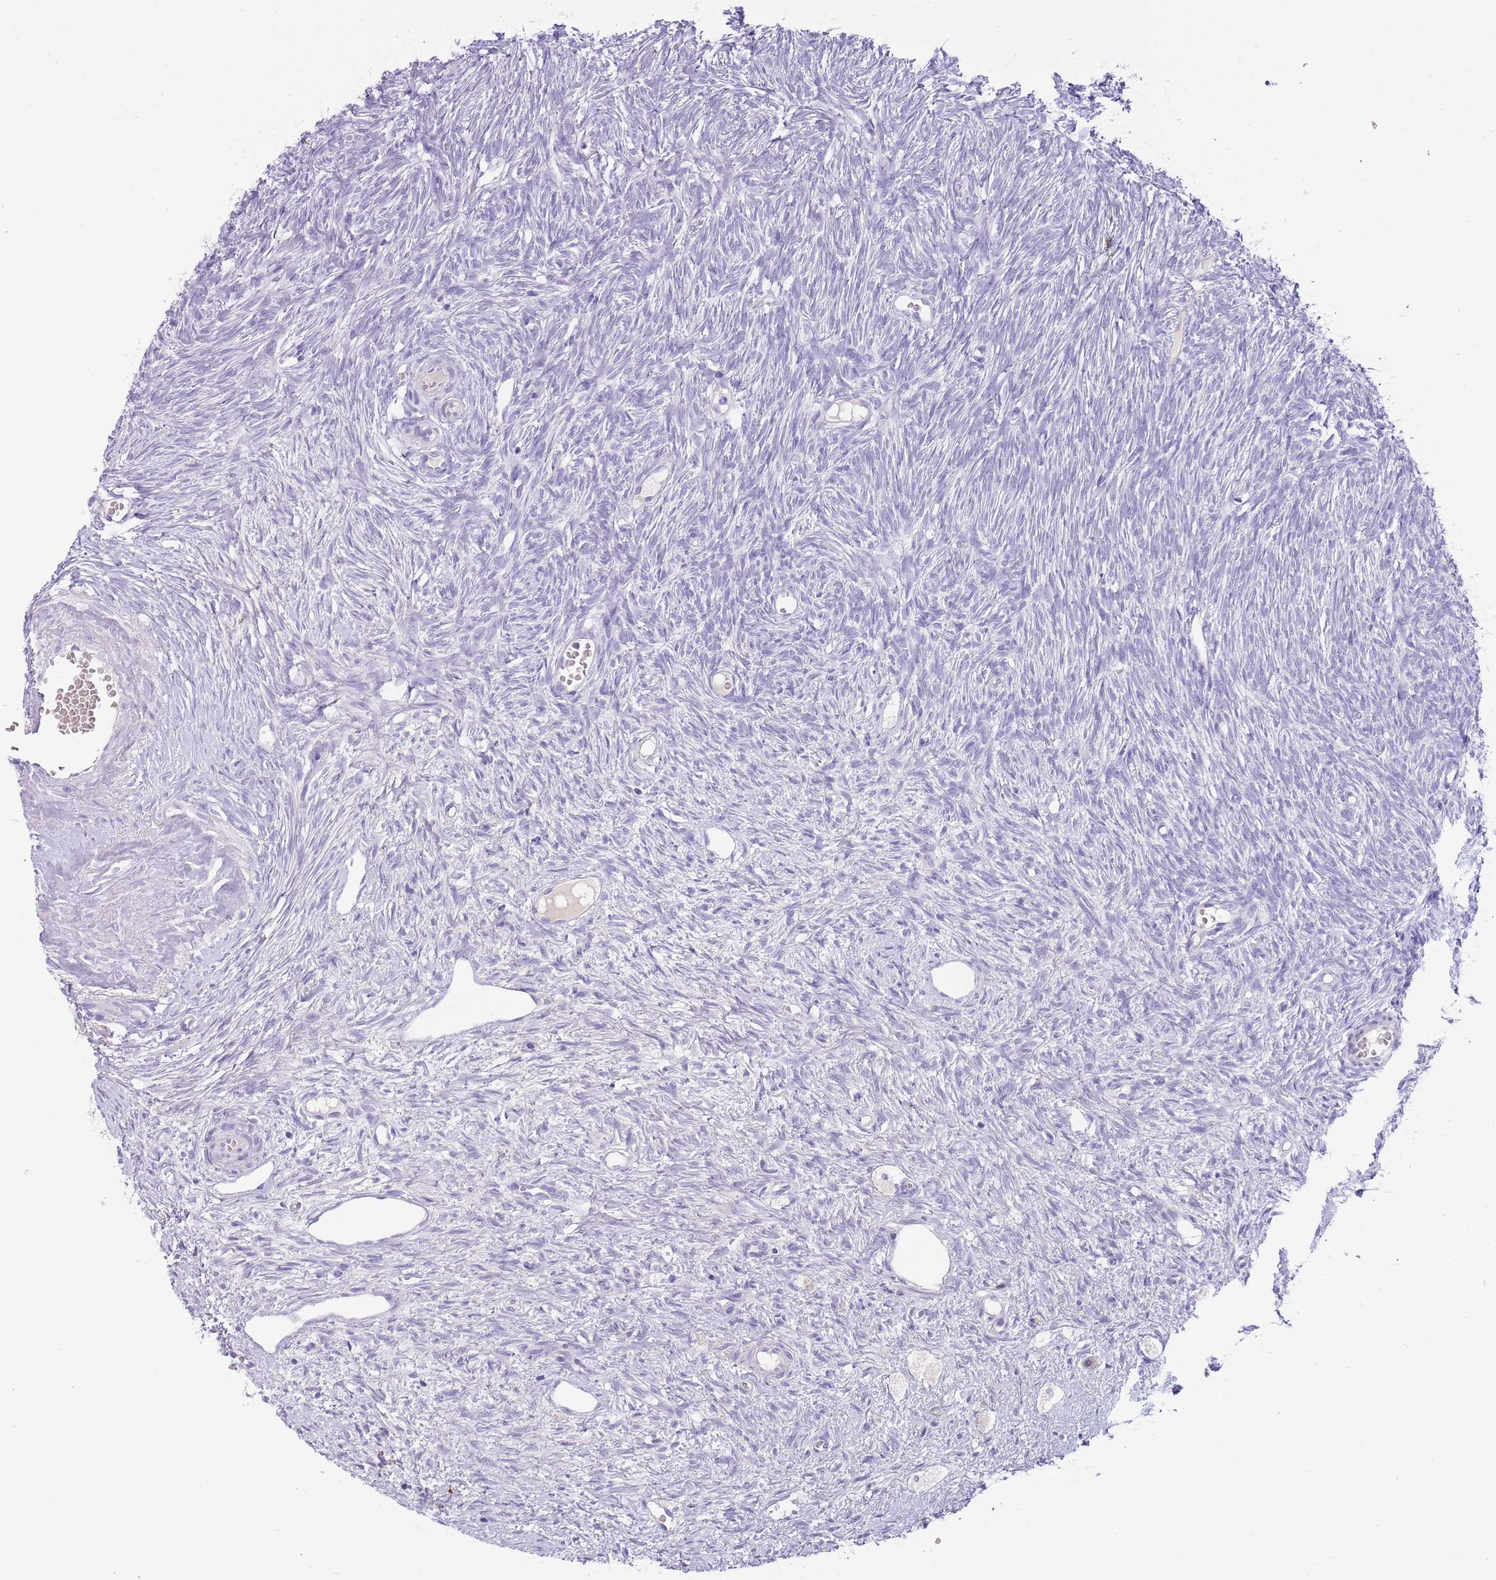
{"staining": {"intensity": "negative", "quantity": "none", "location": "none"}, "tissue": "ovary", "cell_type": "Ovarian stroma cells", "image_type": "normal", "snomed": [{"axis": "morphology", "description": "Normal tissue, NOS"}, {"axis": "topography", "description": "Ovary"}], "caption": "This is a image of immunohistochemistry staining of unremarkable ovary, which shows no staining in ovarian stroma cells. (Brightfield microscopy of DAB immunohistochemistry at high magnification).", "gene": "TOX2", "patient": {"sex": "female", "age": 51}}